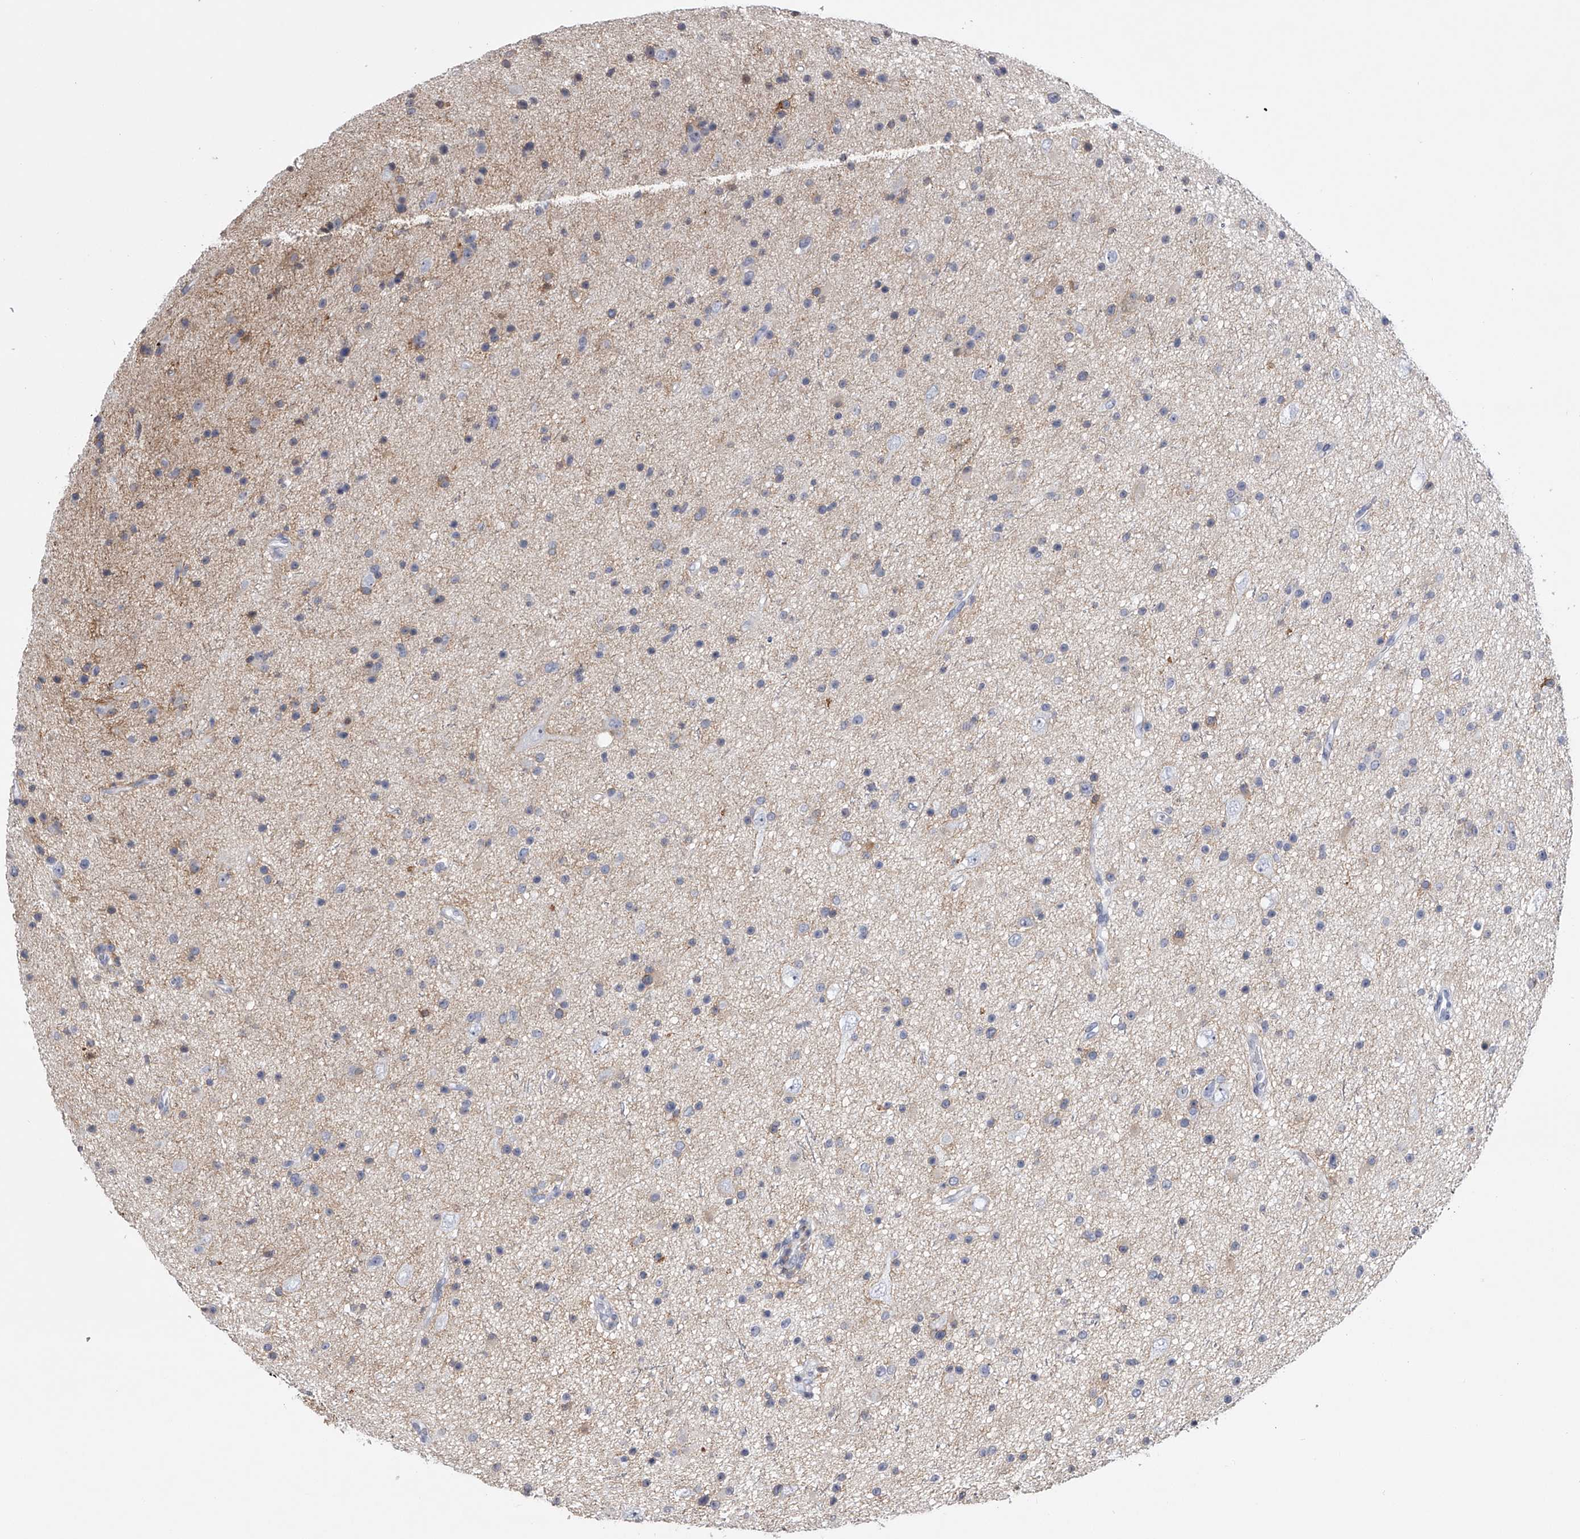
{"staining": {"intensity": "negative", "quantity": "none", "location": "none"}, "tissue": "glioma", "cell_type": "Tumor cells", "image_type": "cancer", "snomed": [{"axis": "morphology", "description": "Glioma, malignant, Low grade"}, {"axis": "topography", "description": "Cerebral cortex"}], "caption": "Immunohistochemistry micrograph of human malignant glioma (low-grade) stained for a protein (brown), which shows no expression in tumor cells. (IHC, brightfield microscopy, high magnification).", "gene": "TASP1", "patient": {"sex": "female", "age": 39}}